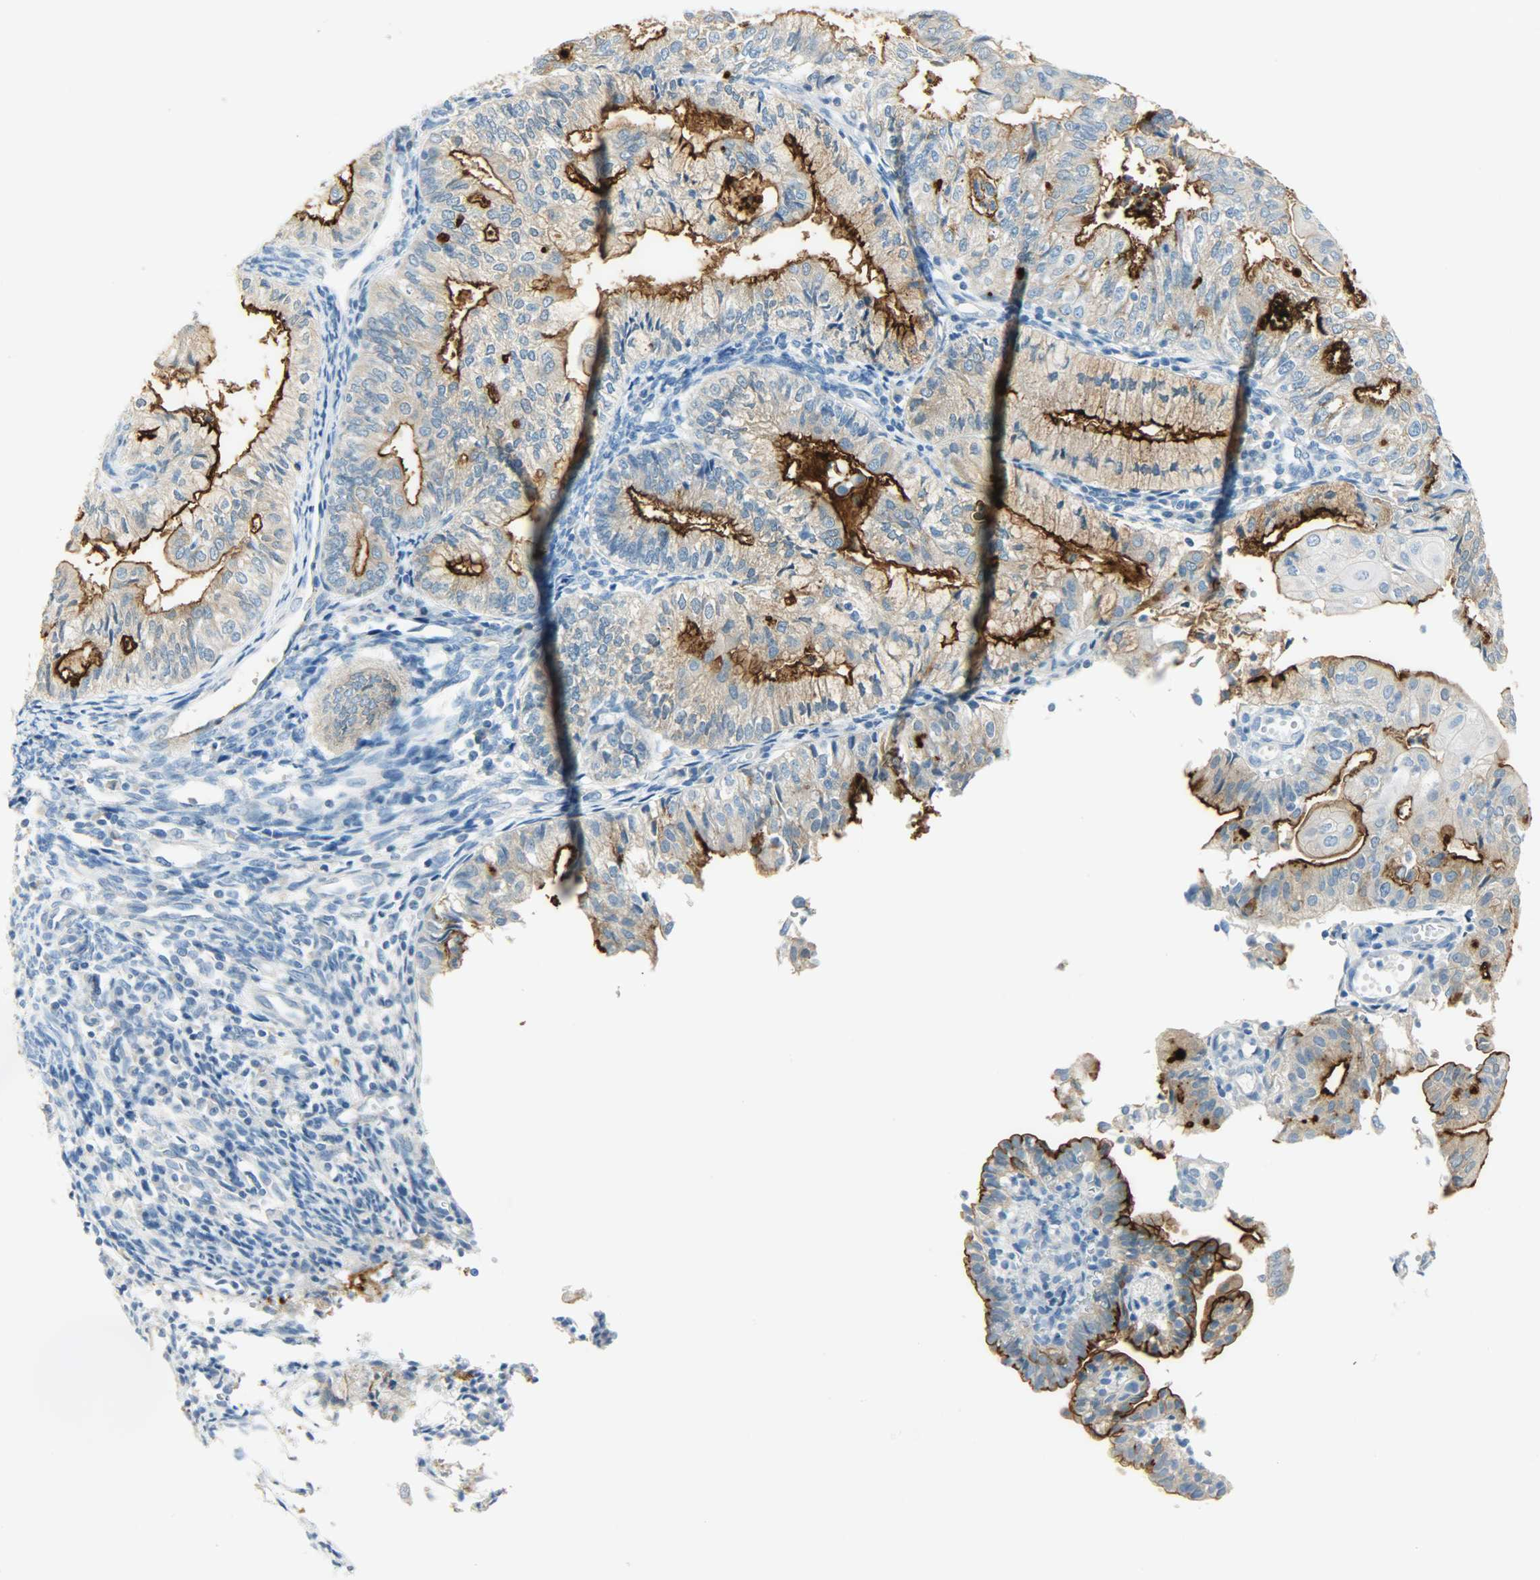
{"staining": {"intensity": "strong", "quantity": ">75%", "location": "cytoplasmic/membranous"}, "tissue": "endometrial cancer", "cell_type": "Tumor cells", "image_type": "cancer", "snomed": [{"axis": "morphology", "description": "Adenocarcinoma, NOS"}, {"axis": "topography", "description": "Endometrium"}], "caption": "A histopathology image of endometrial cancer stained for a protein shows strong cytoplasmic/membranous brown staining in tumor cells.", "gene": "PROM1", "patient": {"sex": "female", "age": 59}}